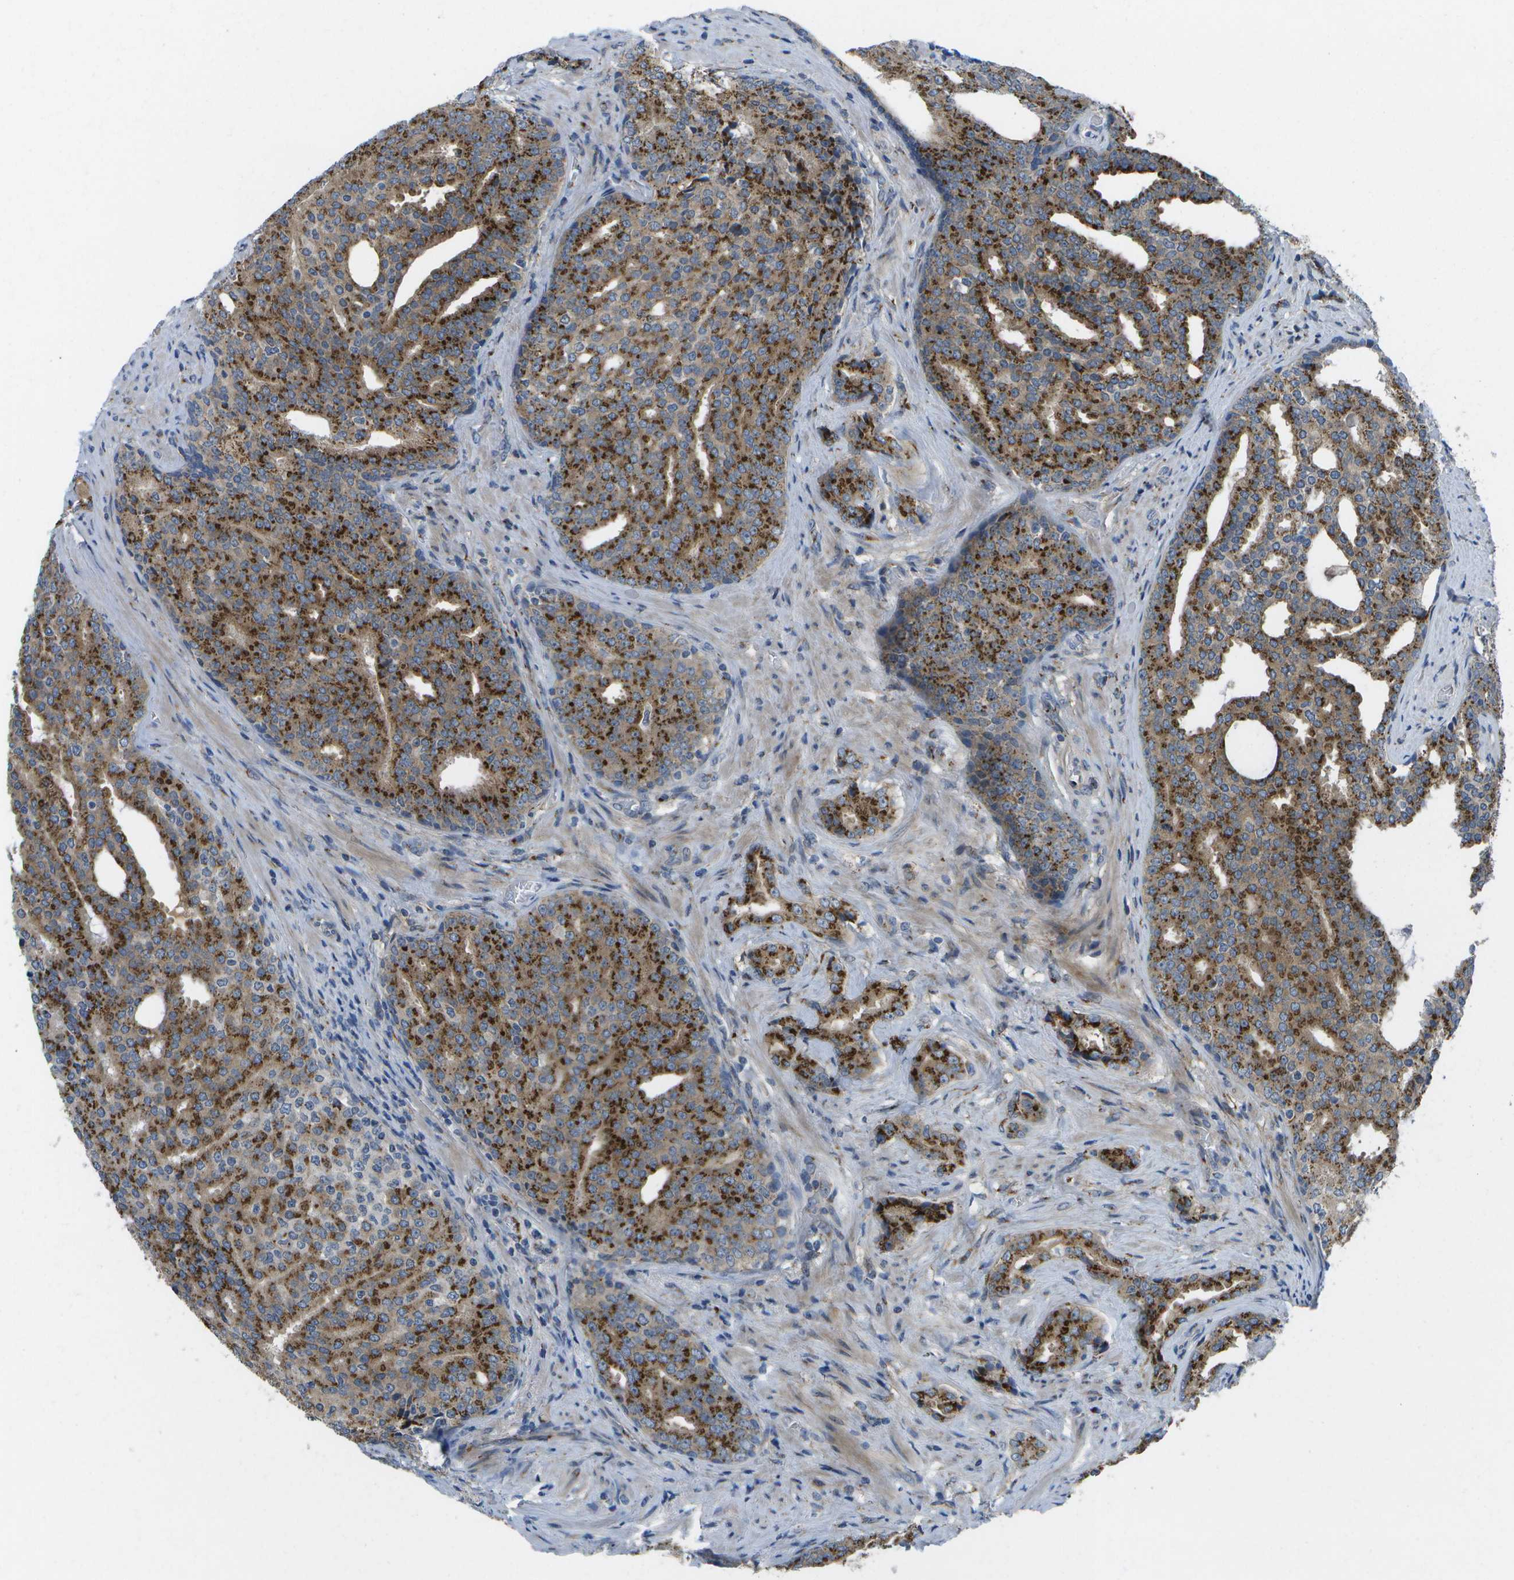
{"staining": {"intensity": "strong", "quantity": ">75%", "location": "cytoplasmic/membranous"}, "tissue": "prostate cancer", "cell_type": "Tumor cells", "image_type": "cancer", "snomed": [{"axis": "morphology", "description": "Adenocarcinoma, High grade"}, {"axis": "topography", "description": "Prostate"}], "caption": "A micrograph of human adenocarcinoma (high-grade) (prostate) stained for a protein shows strong cytoplasmic/membranous brown staining in tumor cells.", "gene": "QSOX2", "patient": {"sex": "male", "age": 71}}